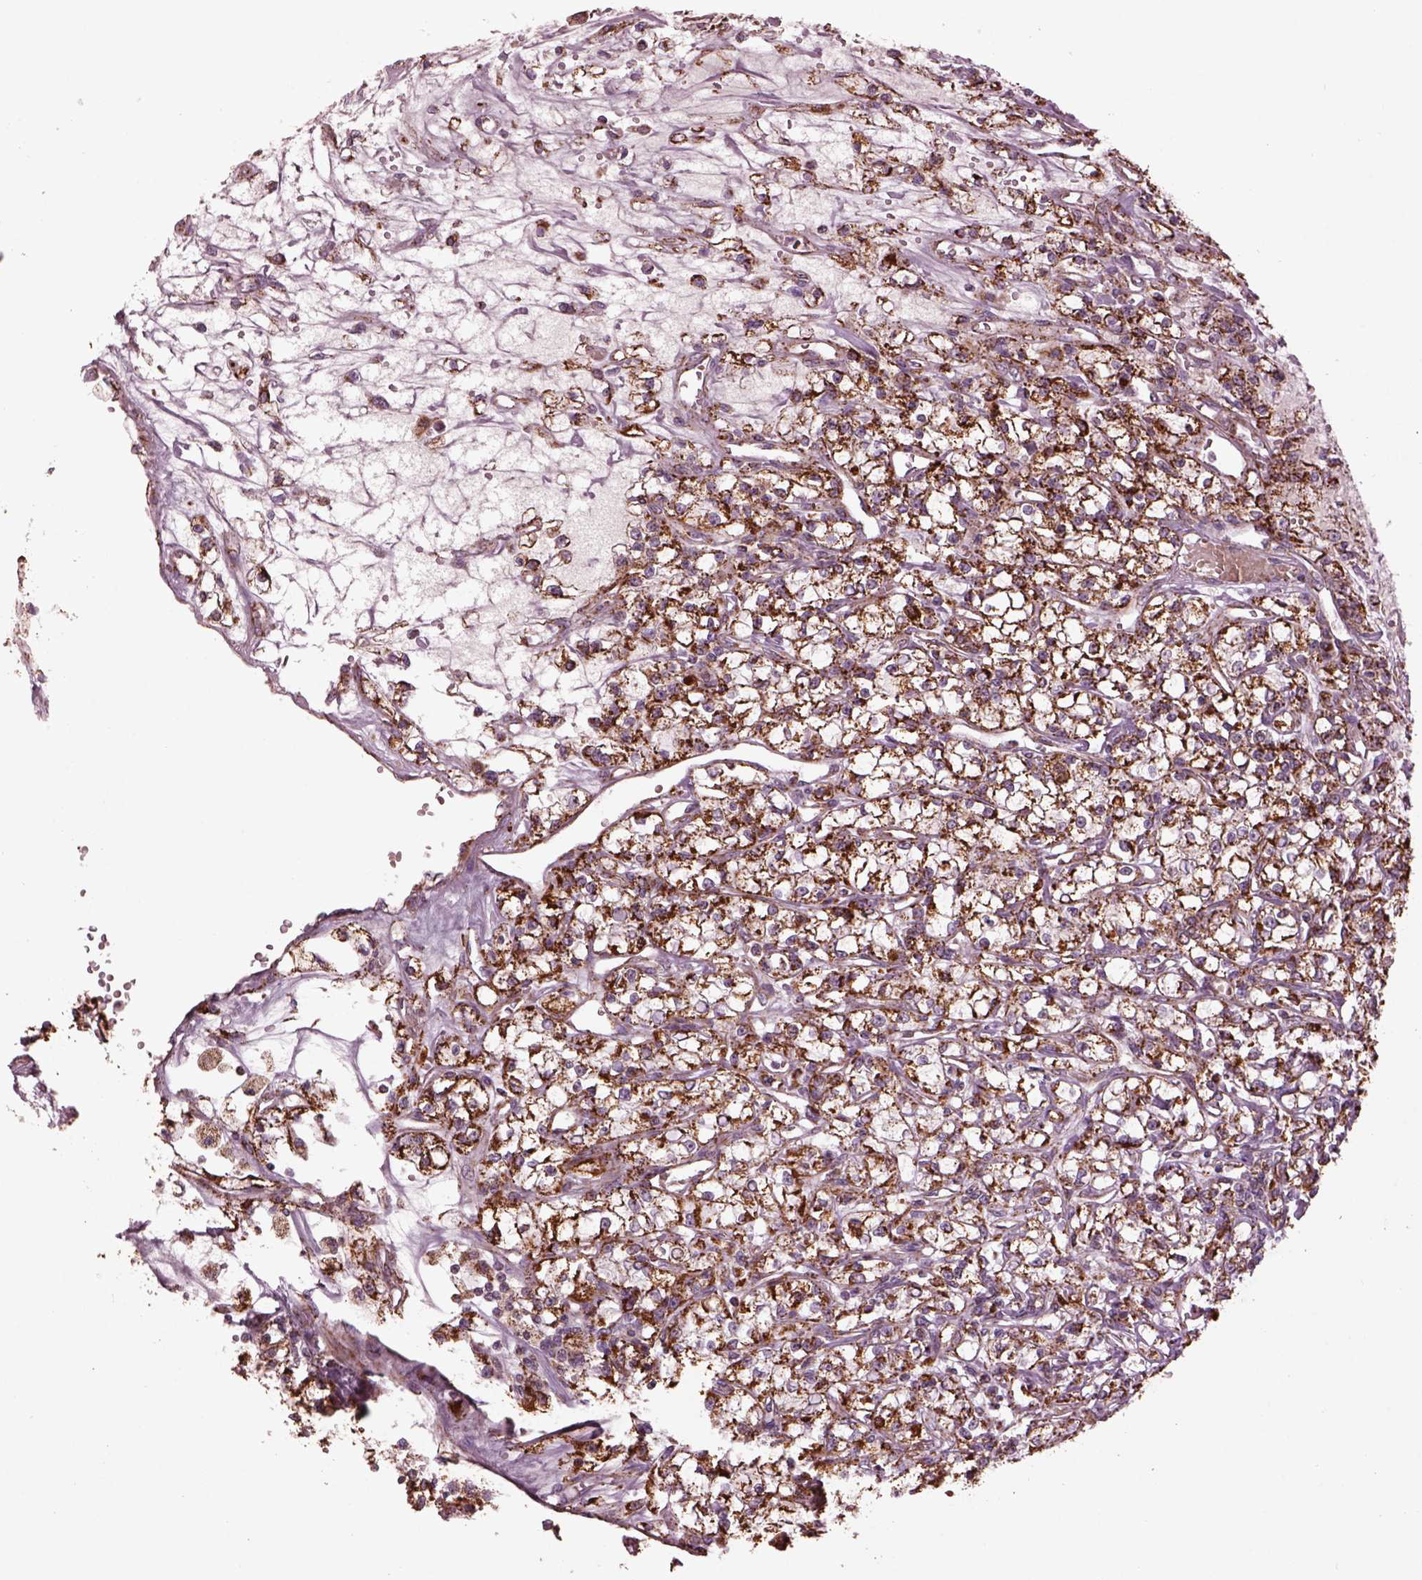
{"staining": {"intensity": "strong", "quantity": "<25%", "location": "cytoplasmic/membranous"}, "tissue": "renal cancer", "cell_type": "Tumor cells", "image_type": "cancer", "snomed": [{"axis": "morphology", "description": "Adenocarcinoma, NOS"}, {"axis": "topography", "description": "Kidney"}], "caption": "Tumor cells display medium levels of strong cytoplasmic/membranous expression in approximately <25% of cells in human renal cancer (adenocarcinoma).", "gene": "TMEM254", "patient": {"sex": "female", "age": 59}}